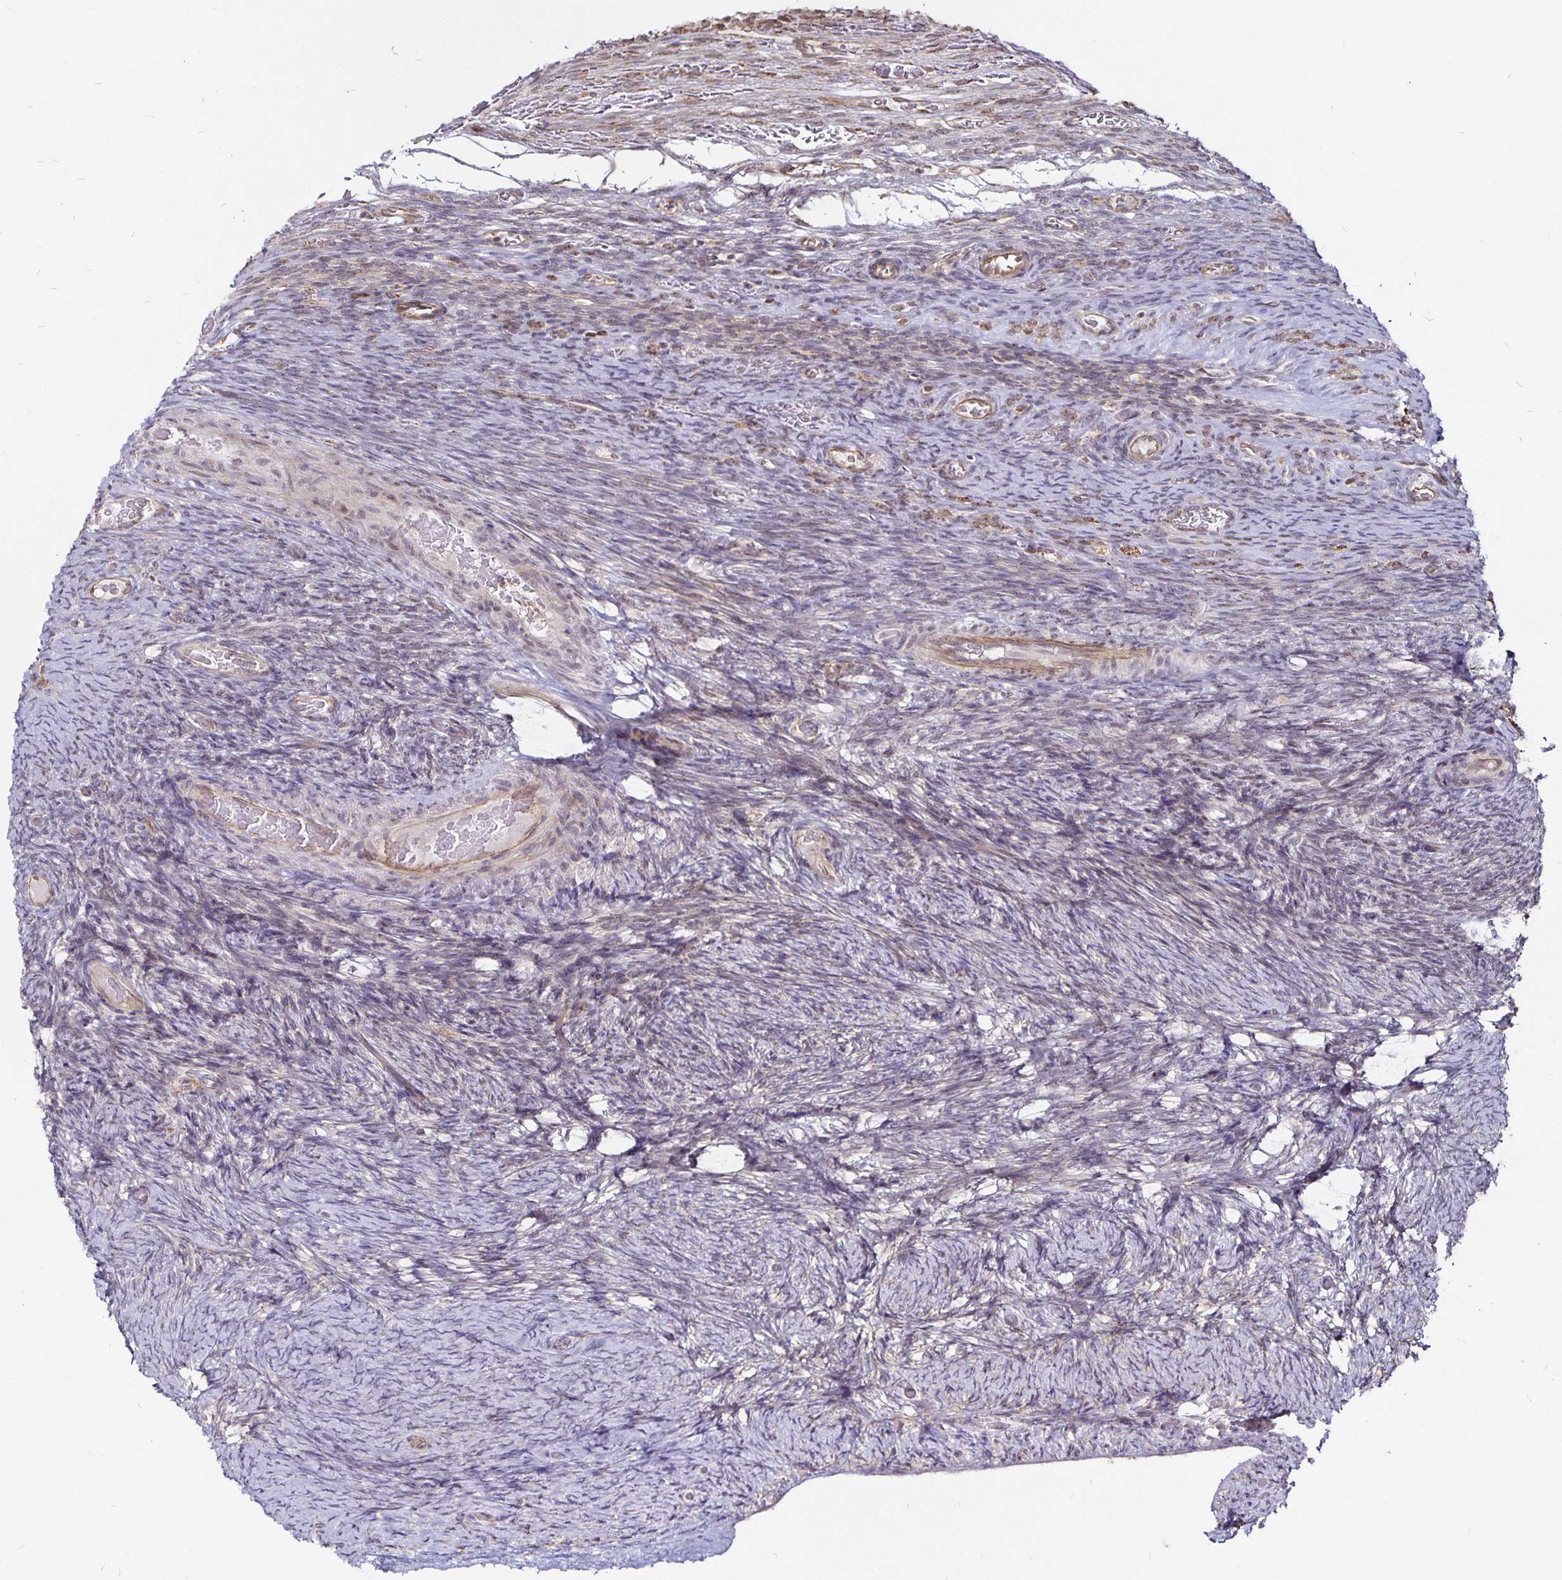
{"staining": {"intensity": "negative", "quantity": "none", "location": "none"}, "tissue": "ovary", "cell_type": "Ovarian stroma cells", "image_type": "normal", "snomed": [{"axis": "morphology", "description": "Normal tissue, NOS"}, {"axis": "topography", "description": "Ovary"}], "caption": "Ovary stained for a protein using immunohistochemistry shows no staining ovarian stroma cells.", "gene": "CYP27A1", "patient": {"sex": "female", "age": 34}}